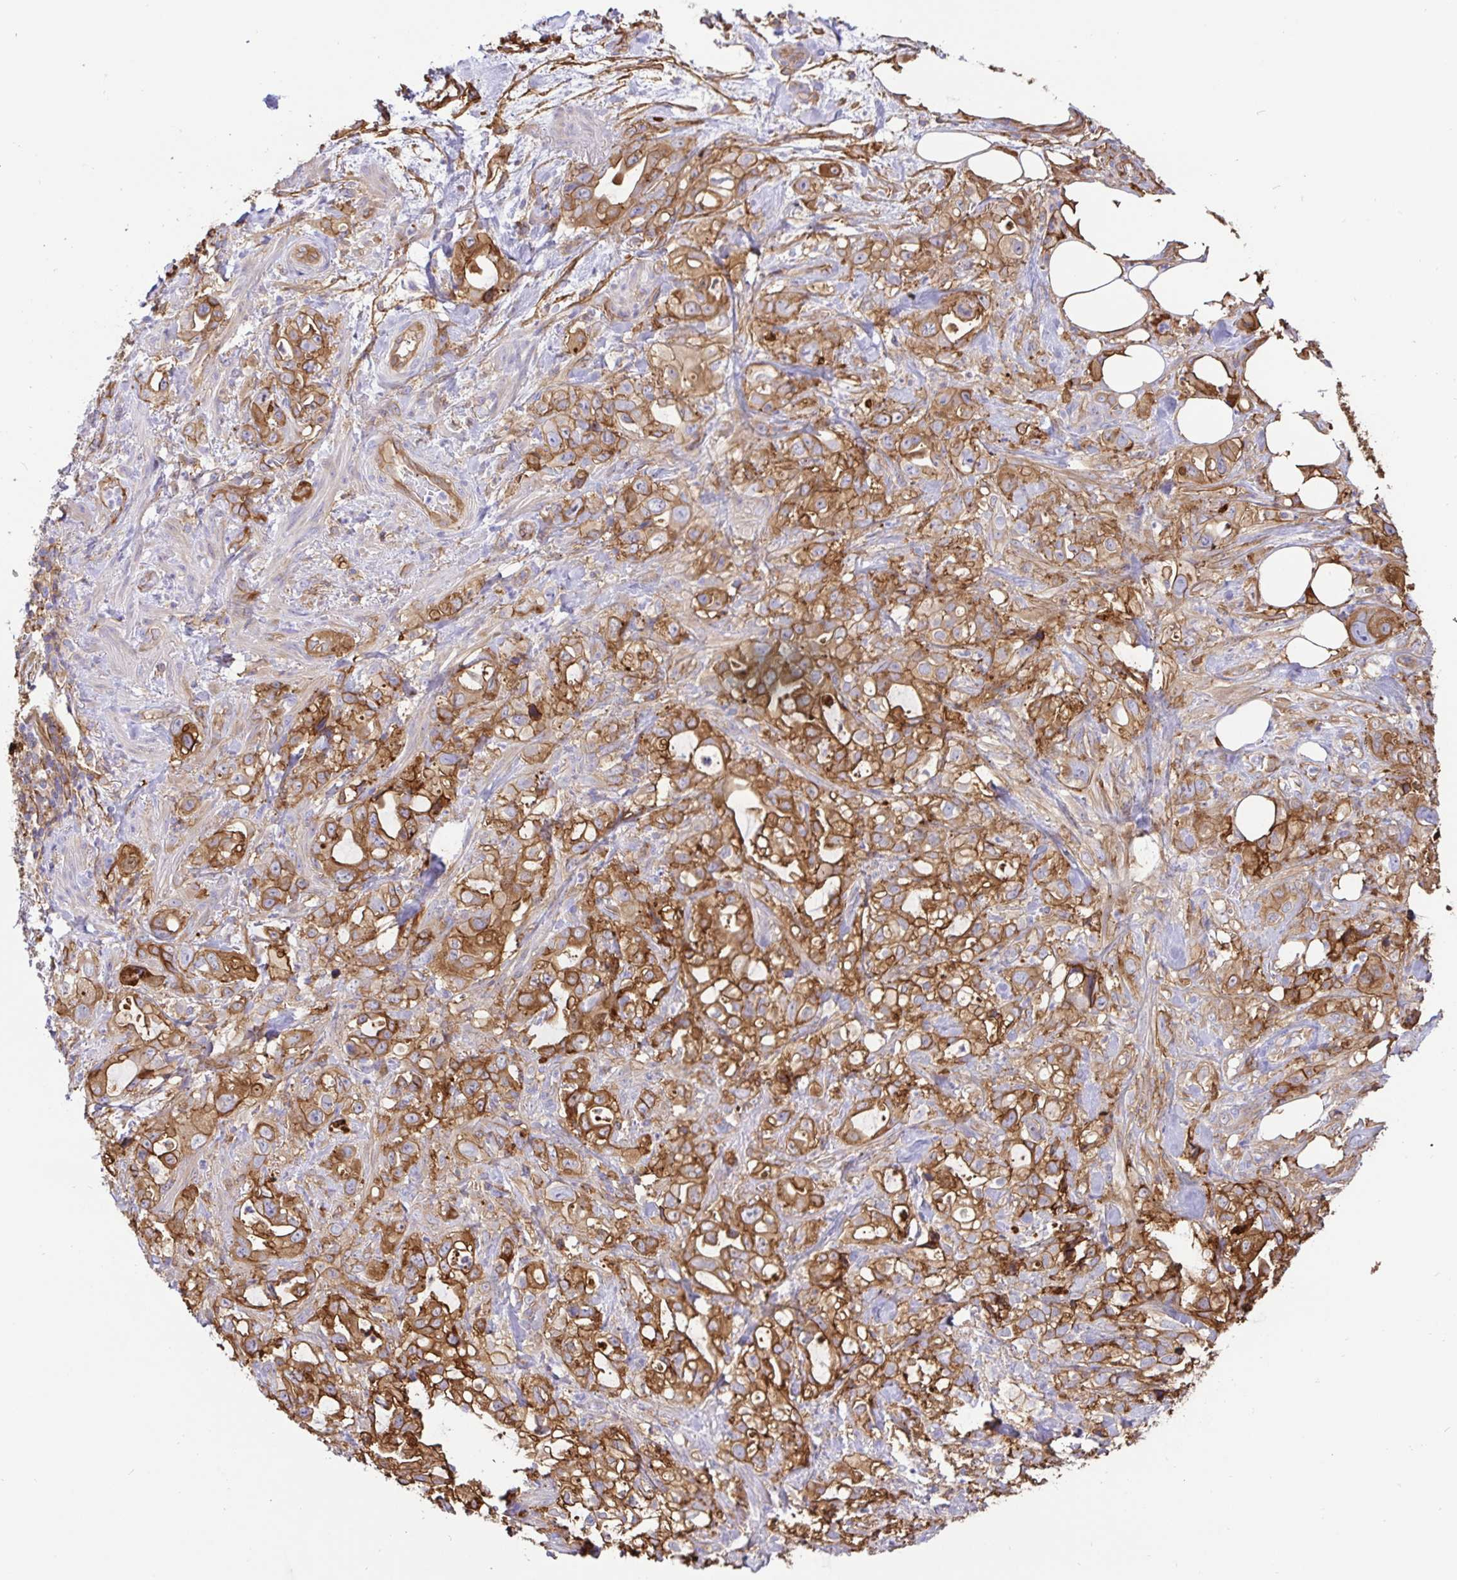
{"staining": {"intensity": "moderate", "quantity": ">75%", "location": "cytoplasmic/membranous"}, "tissue": "pancreatic cancer", "cell_type": "Tumor cells", "image_type": "cancer", "snomed": [{"axis": "morphology", "description": "Adenocarcinoma, NOS"}, {"axis": "topography", "description": "Pancreas"}], "caption": "This is a photomicrograph of immunohistochemistry (IHC) staining of adenocarcinoma (pancreatic), which shows moderate positivity in the cytoplasmic/membranous of tumor cells.", "gene": "ANXA2", "patient": {"sex": "female", "age": 61}}